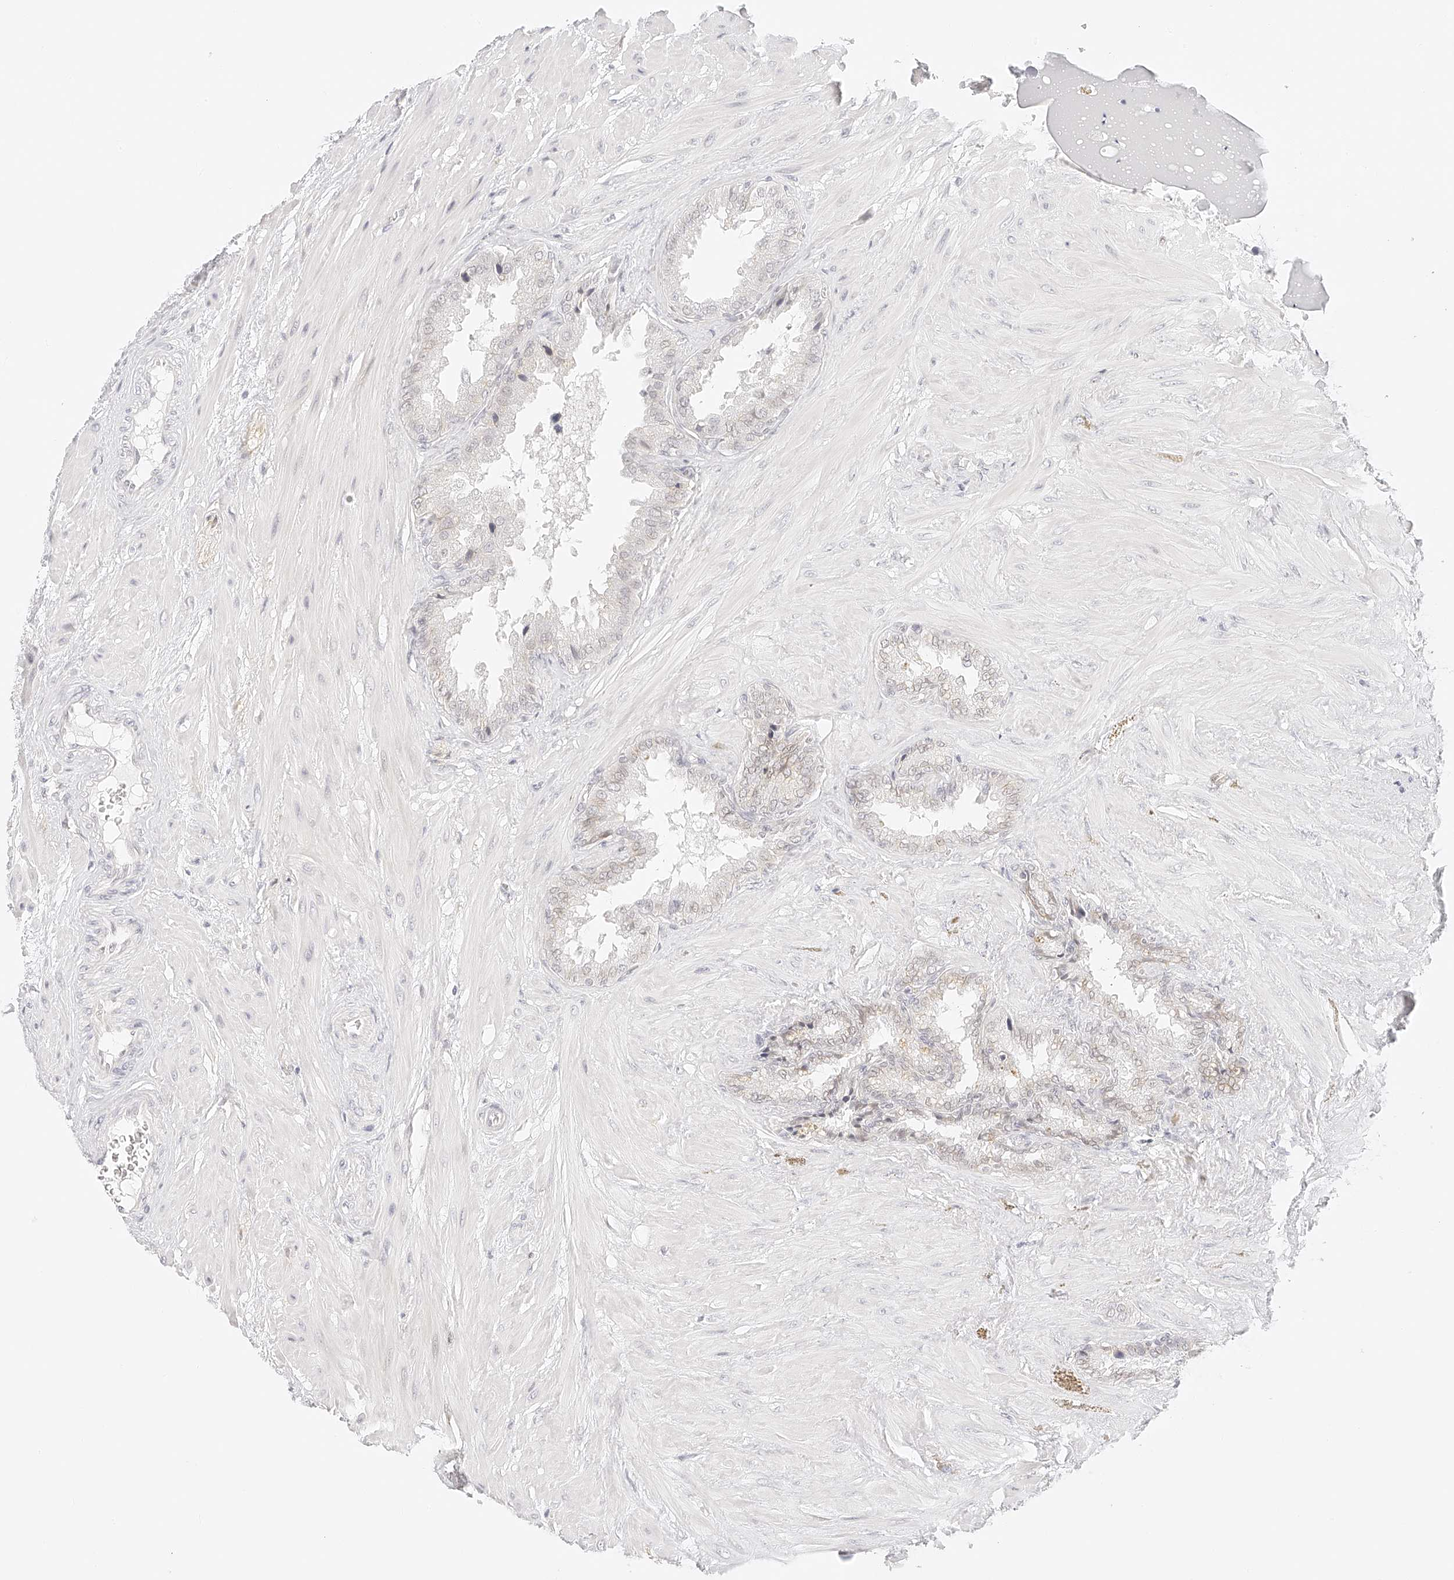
{"staining": {"intensity": "weak", "quantity": "<25%", "location": "cytoplasmic/membranous"}, "tissue": "seminal vesicle", "cell_type": "Glandular cells", "image_type": "normal", "snomed": [{"axis": "morphology", "description": "Normal tissue, NOS"}, {"axis": "topography", "description": "Seminal veicle"}], "caption": "Seminal vesicle stained for a protein using IHC displays no staining glandular cells.", "gene": "ZFP69", "patient": {"sex": "male", "age": 46}}